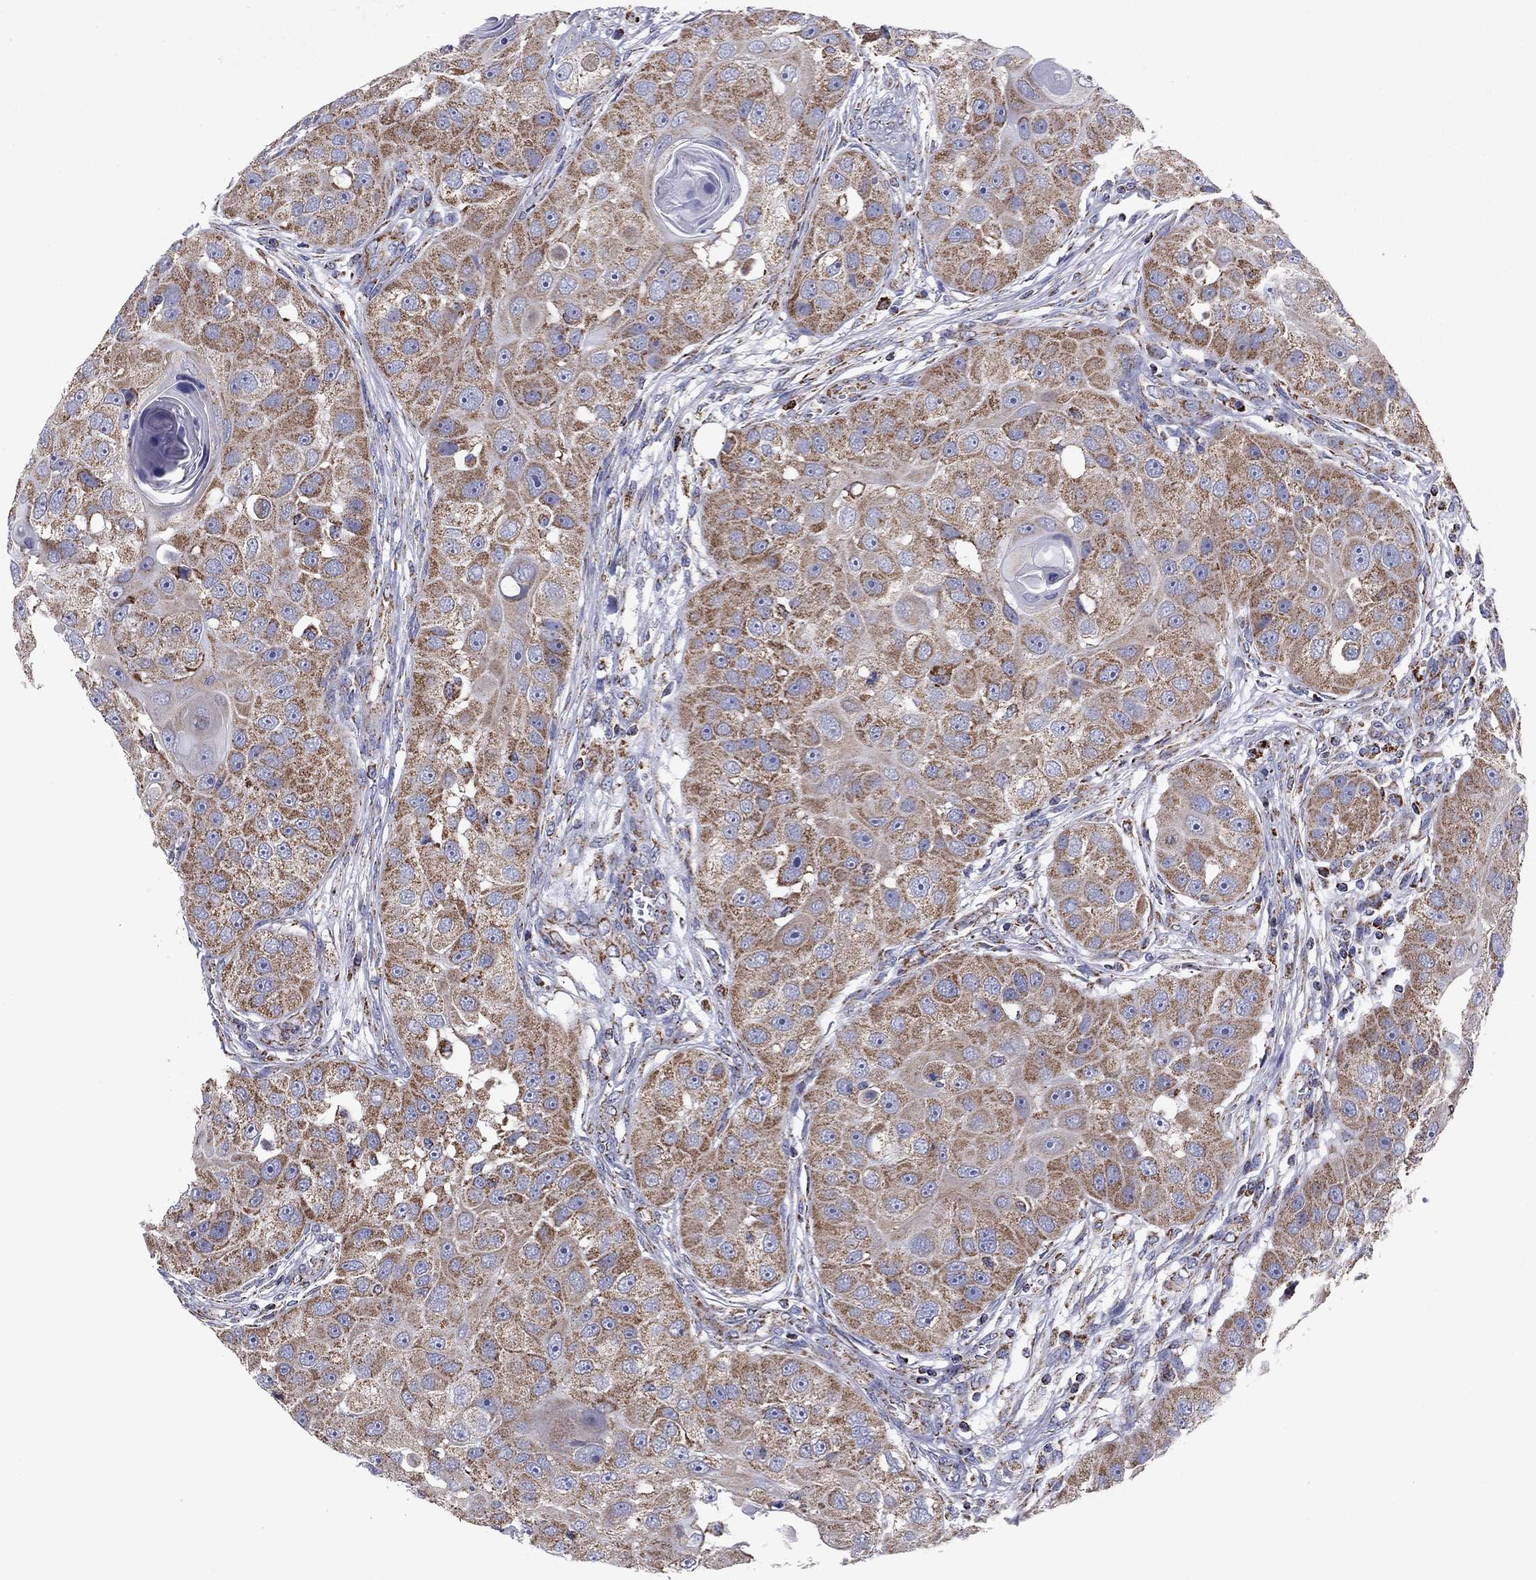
{"staining": {"intensity": "moderate", "quantity": ">75%", "location": "cytoplasmic/membranous"}, "tissue": "head and neck cancer", "cell_type": "Tumor cells", "image_type": "cancer", "snomed": [{"axis": "morphology", "description": "Normal tissue, NOS"}, {"axis": "morphology", "description": "Squamous cell carcinoma, NOS"}, {"axis": "topography", "description": "Skeletal muscle"}, {"axis": "topography", "description": "Head-Neck"}], "caption": "Protein staining exhibits moderate cytoplasmic/membranous staining in about >75% of tumor cells in head and neck squamous cell carcinoma.", "gene": "NDUFV1", "patient": {"sex": "male", "age": 51}}